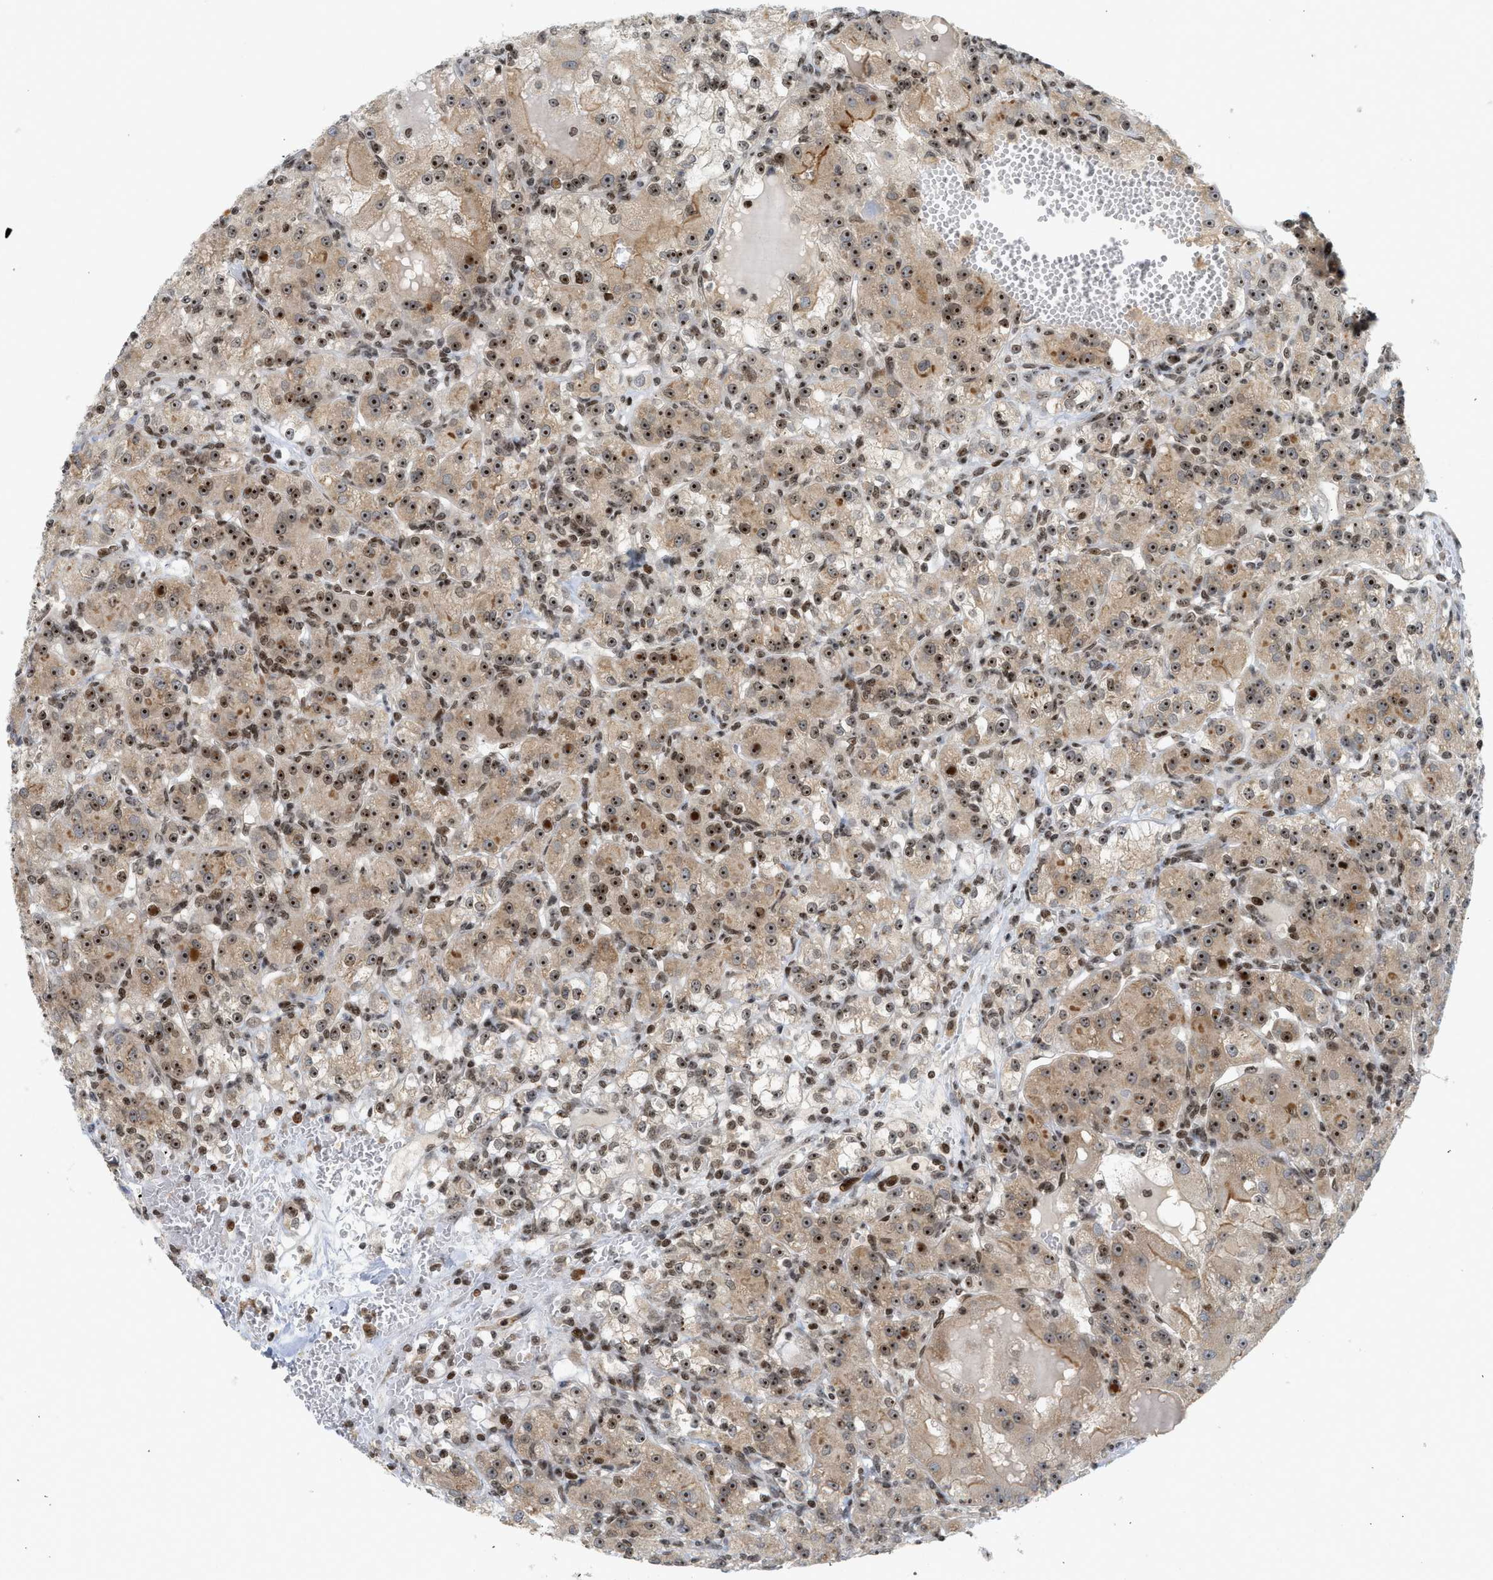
{"staining": {"intensity": "strong", "quantity": ">75%", "location": "nuclear"}, "tissue": "renal cancer", "cell_type": "Tumor cells", "image_type": "cancer", "snomed": [{"axis": "morphology", "description": "Normal tissue, NOS"}, {"axis": "morphology", "description": "Adenocarcinoma, NOS"}, {"axis": "topography", "description": "Kidney"}], "caption": "Approximately >75% of tumor cells in renal cancer exhibit strong nuclear protein staining as visualized by brown immunohistochemical staining.", "gene": "ZNF22", "patient": {"sex": "male", "age": 61}}